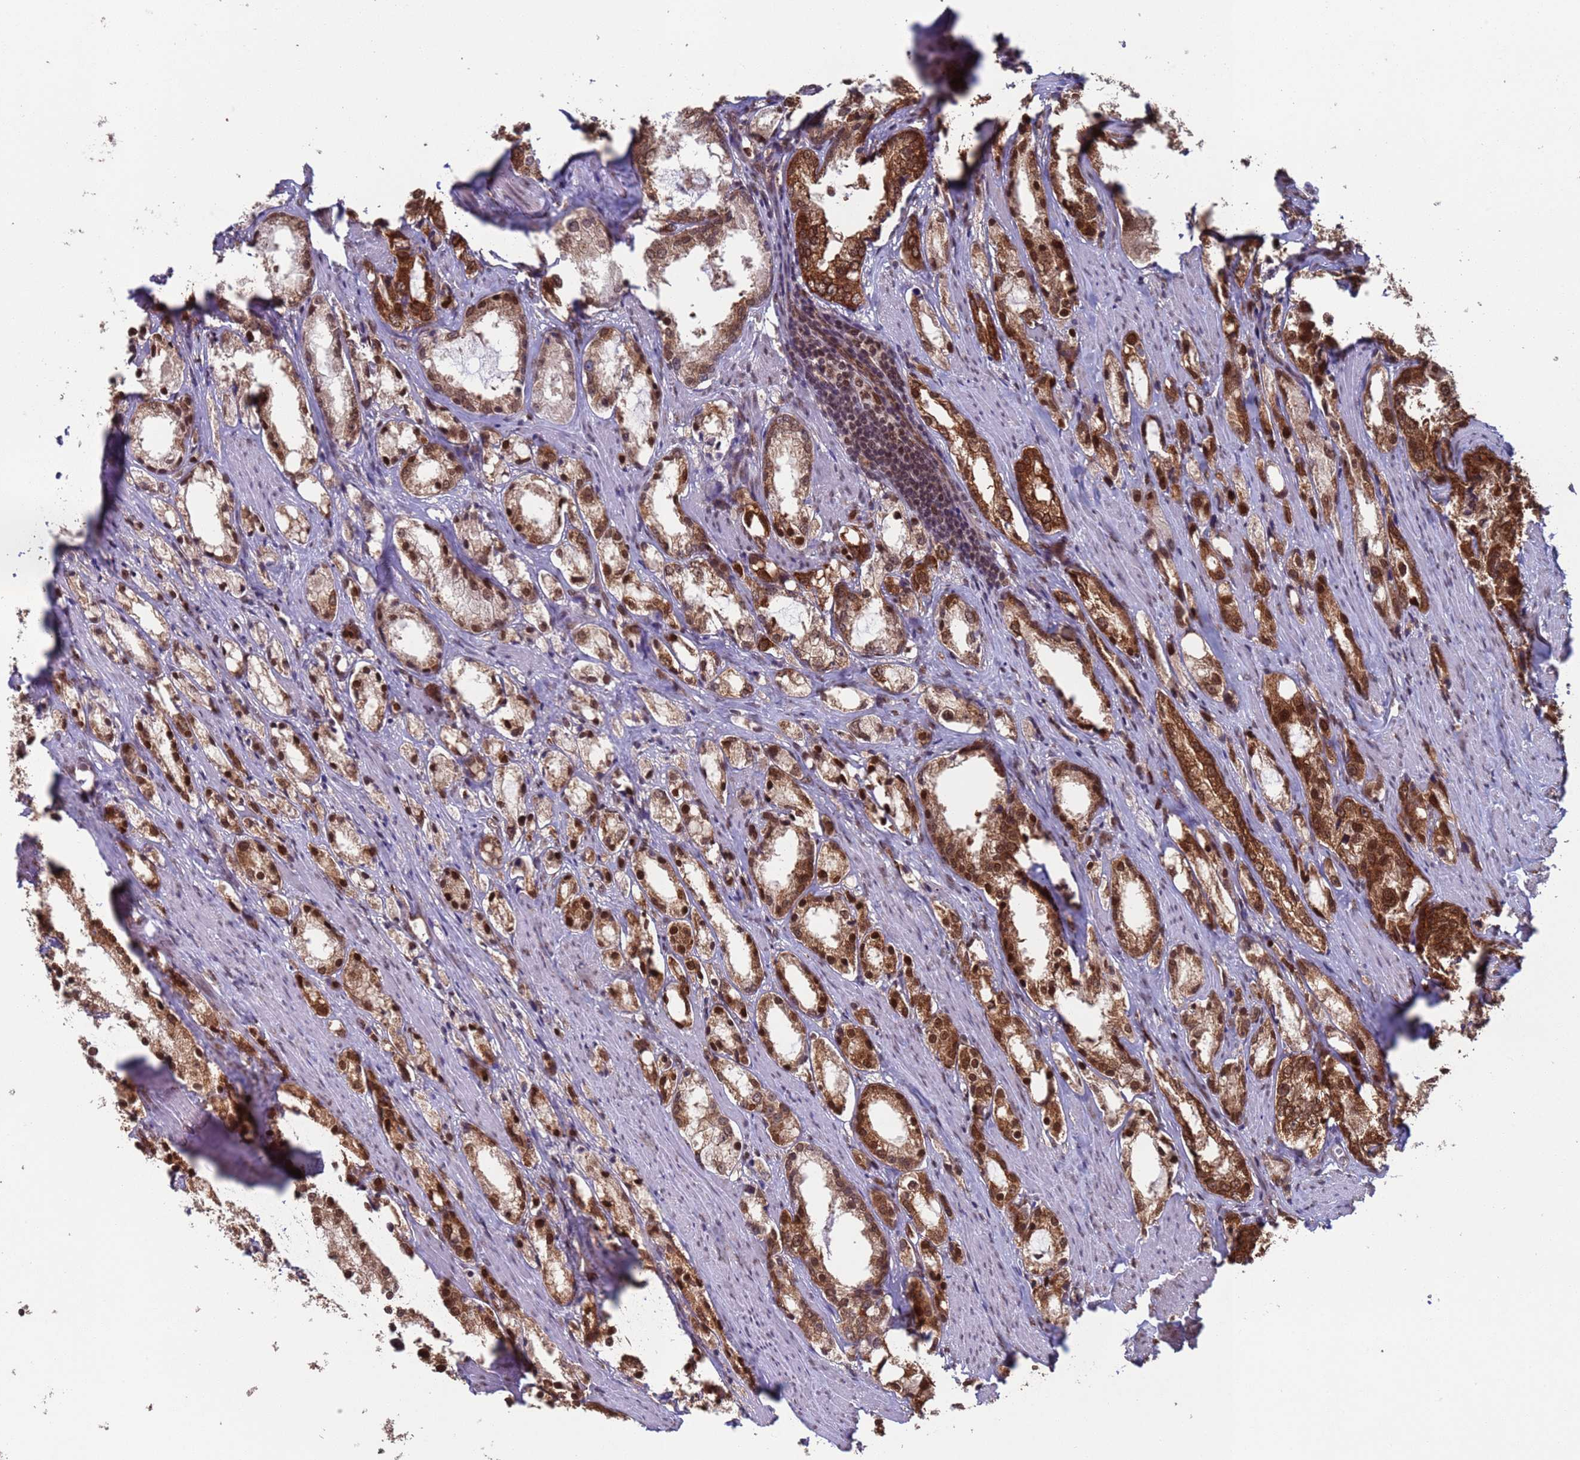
{"staining": {"intensity": "moderate", "quantity": ">75%", "location": "cytoplasmic/membranous,nuclear"}, "tissue": "prostate cancer", "cell_type": "Tumor cells", "image_type": "cancer", "snomed": [{"axis": "morphology", "description": "Adenocarcinoma, High grade"}, {"axis": "topography", "description": "Prostate"}], "caption": "Moderate cytoplasmic/membranous and nuclear protein positivity is seen in approximately >75% of tumor cells in prostate cancer (adenocarcinoma (high-grade)).", "gene": "FUBP3", "patient": {"sex": "male", "age": 66}}